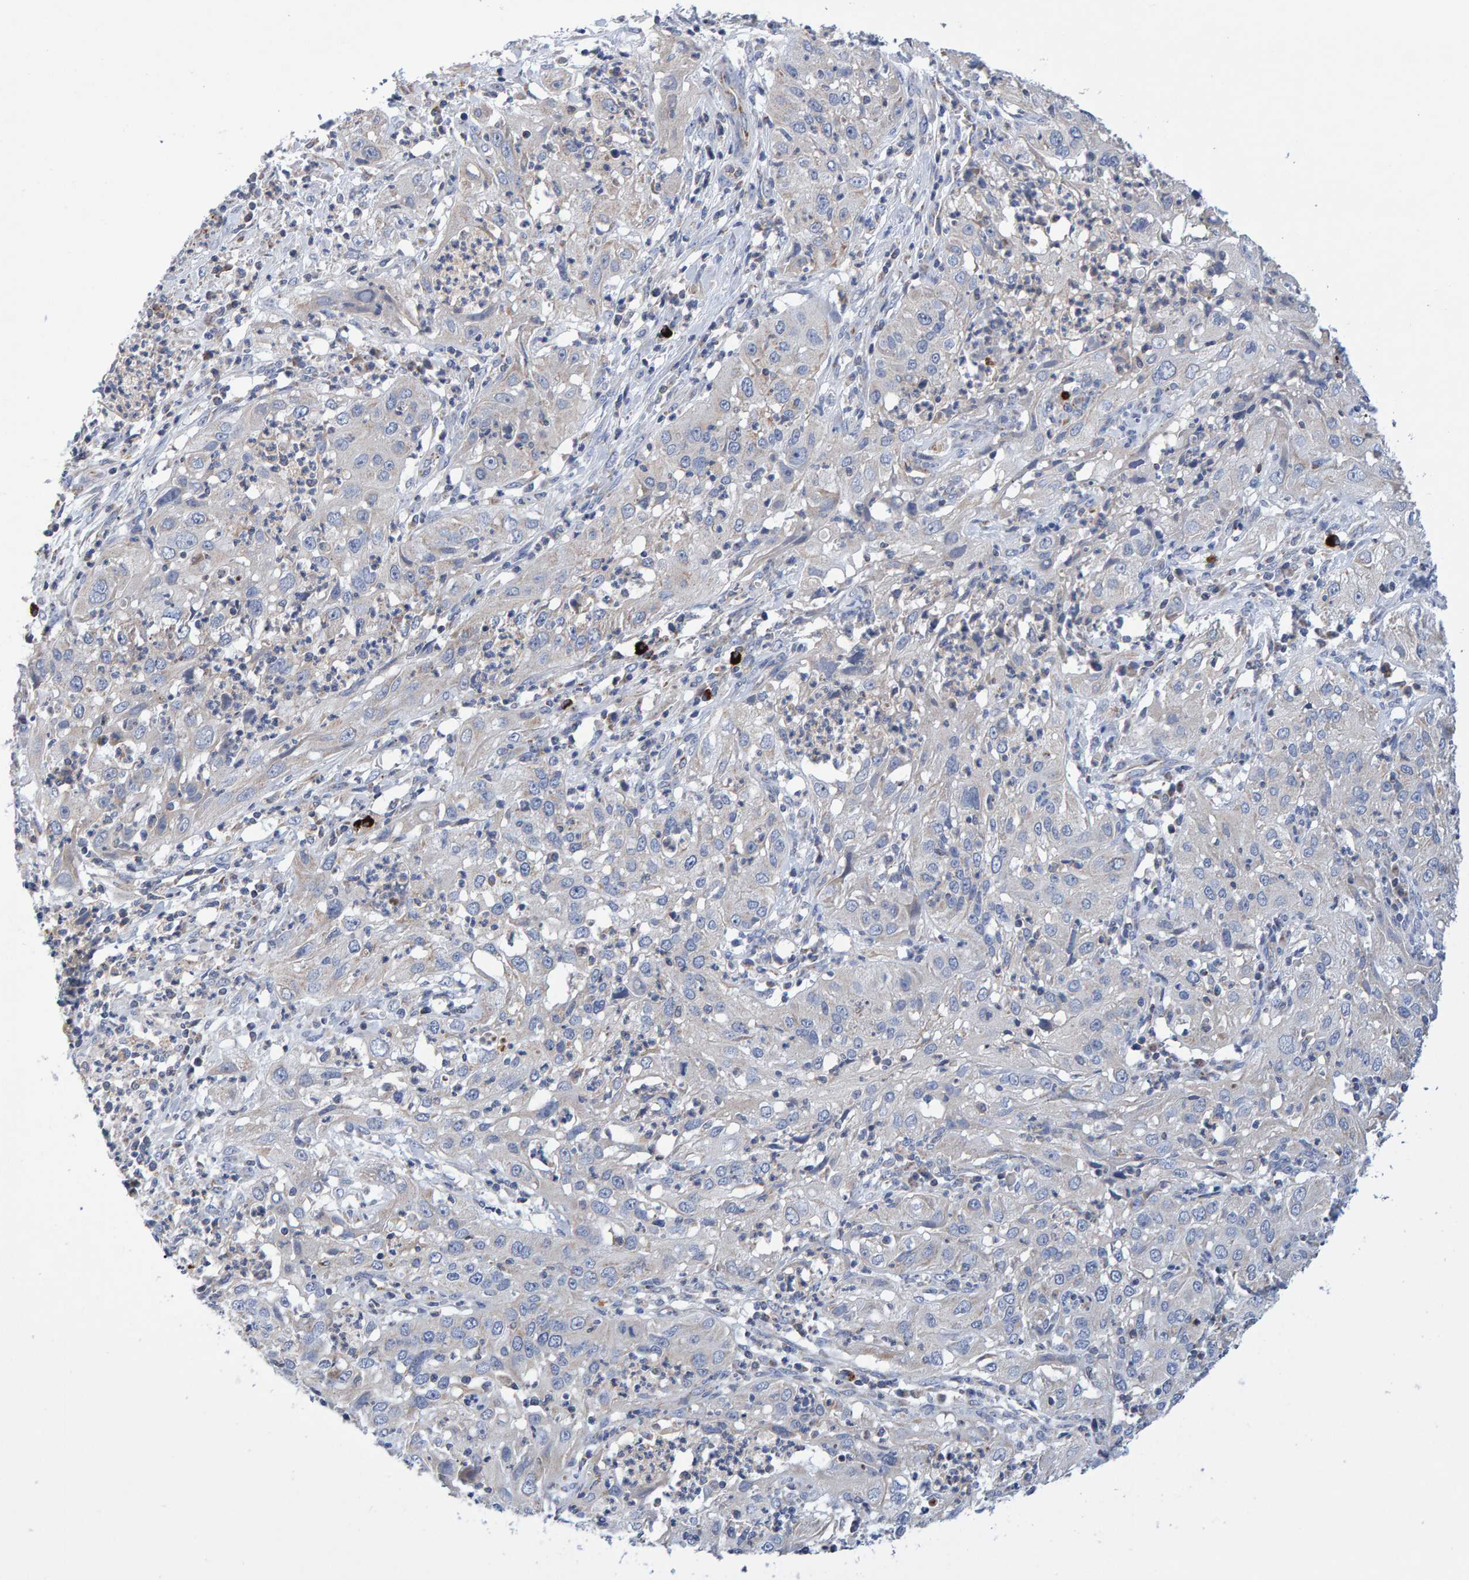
{"staining": {"intensity": "negative", "quantity": "none", "location": "none"}, "tissue": "cervical cancer", "cell_type": "Tumor cells", "image_type": "cancer", "snomed": [{"axis": "morphology", "description": "Squamous cell carcinoma, NOS"}, {"axis": "topography", "description": "Cervix"}], "caption": "This micrograph is of cervical cancer stained with IHC to label a protein in brown with the nuclei are counter-stained blue. There is no positivity in tumor cells.", "gene": "EFR3A", "patient": {"sex": "female", "age": 32}}